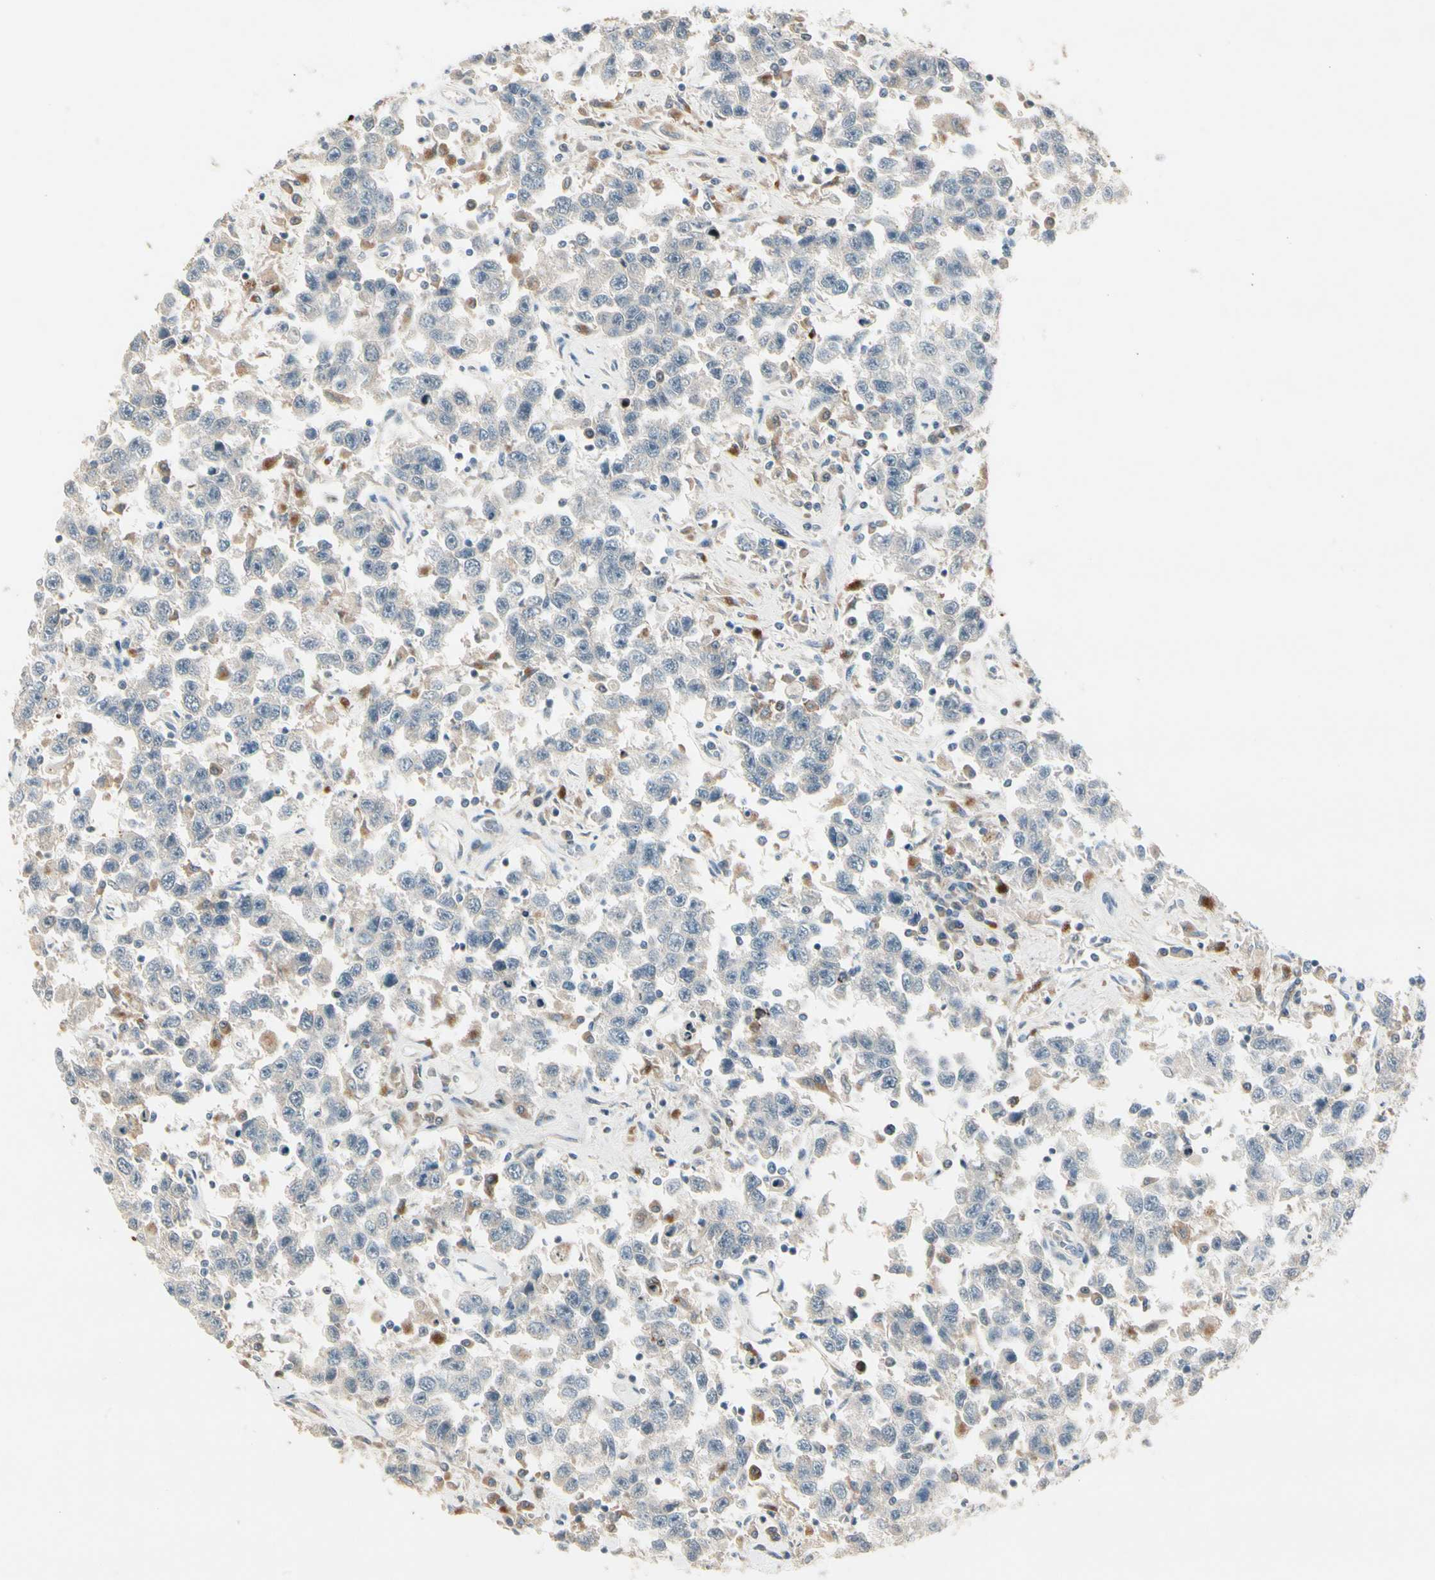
{"staining": {"intensity": "negative", "quantity": "none", "location": "none"}, "tissue": "testis cancer", "cell_type": "Tumor cells", "image_type": "cancer", "snomed": [{"axis": "morphology", "description": "Seminoma, NOS"}, {"axis": "topography", "description": "Testis"}], "caption": "Immunohistochemistry (IHC) of testis seminoma demonstrates no expression in tumor cells.", "gene": "SKIL", "patient": {"sex": "male", "age": 41}}